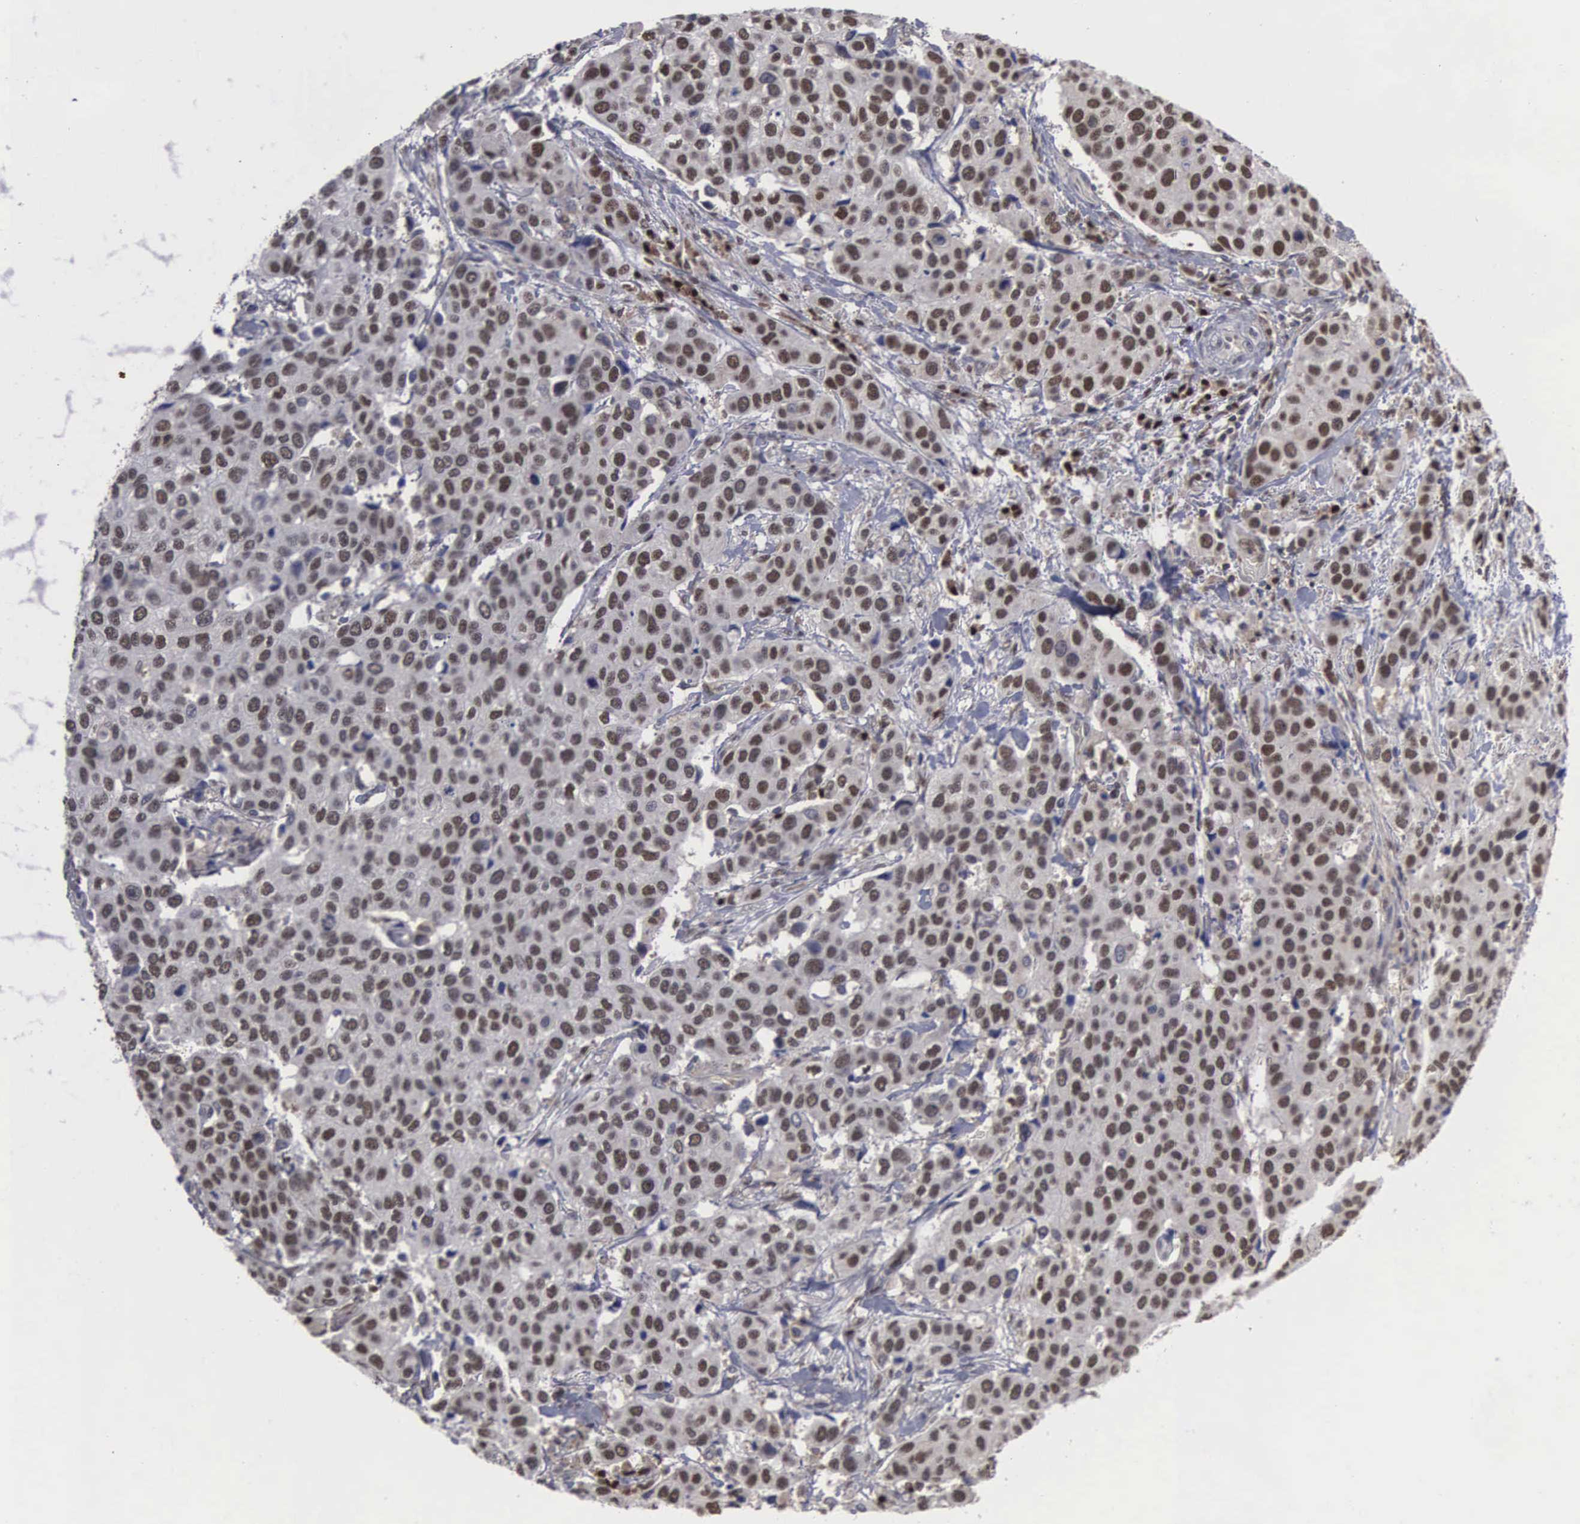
{"staining": {"intensity": "moderate", "quantity": ">75%", "location": "nuclear"}, "tissue": "cervical cancer", "cell_type": "Tumor cells", "image_type": "cancer", "snomed": [{"axis": "morphology", "description": "Squamous cell carcinoma, NOS"}, {"axis": "topography", "description": "Cervix"}], "caption": "This is an image of immunohistochemistry (IHC) staining of cervical cancer, which shows moderate expression in the nuclear of tumor cells.", "gene": "TRMT5", "patient": {"sex": "female", "age": 54}}